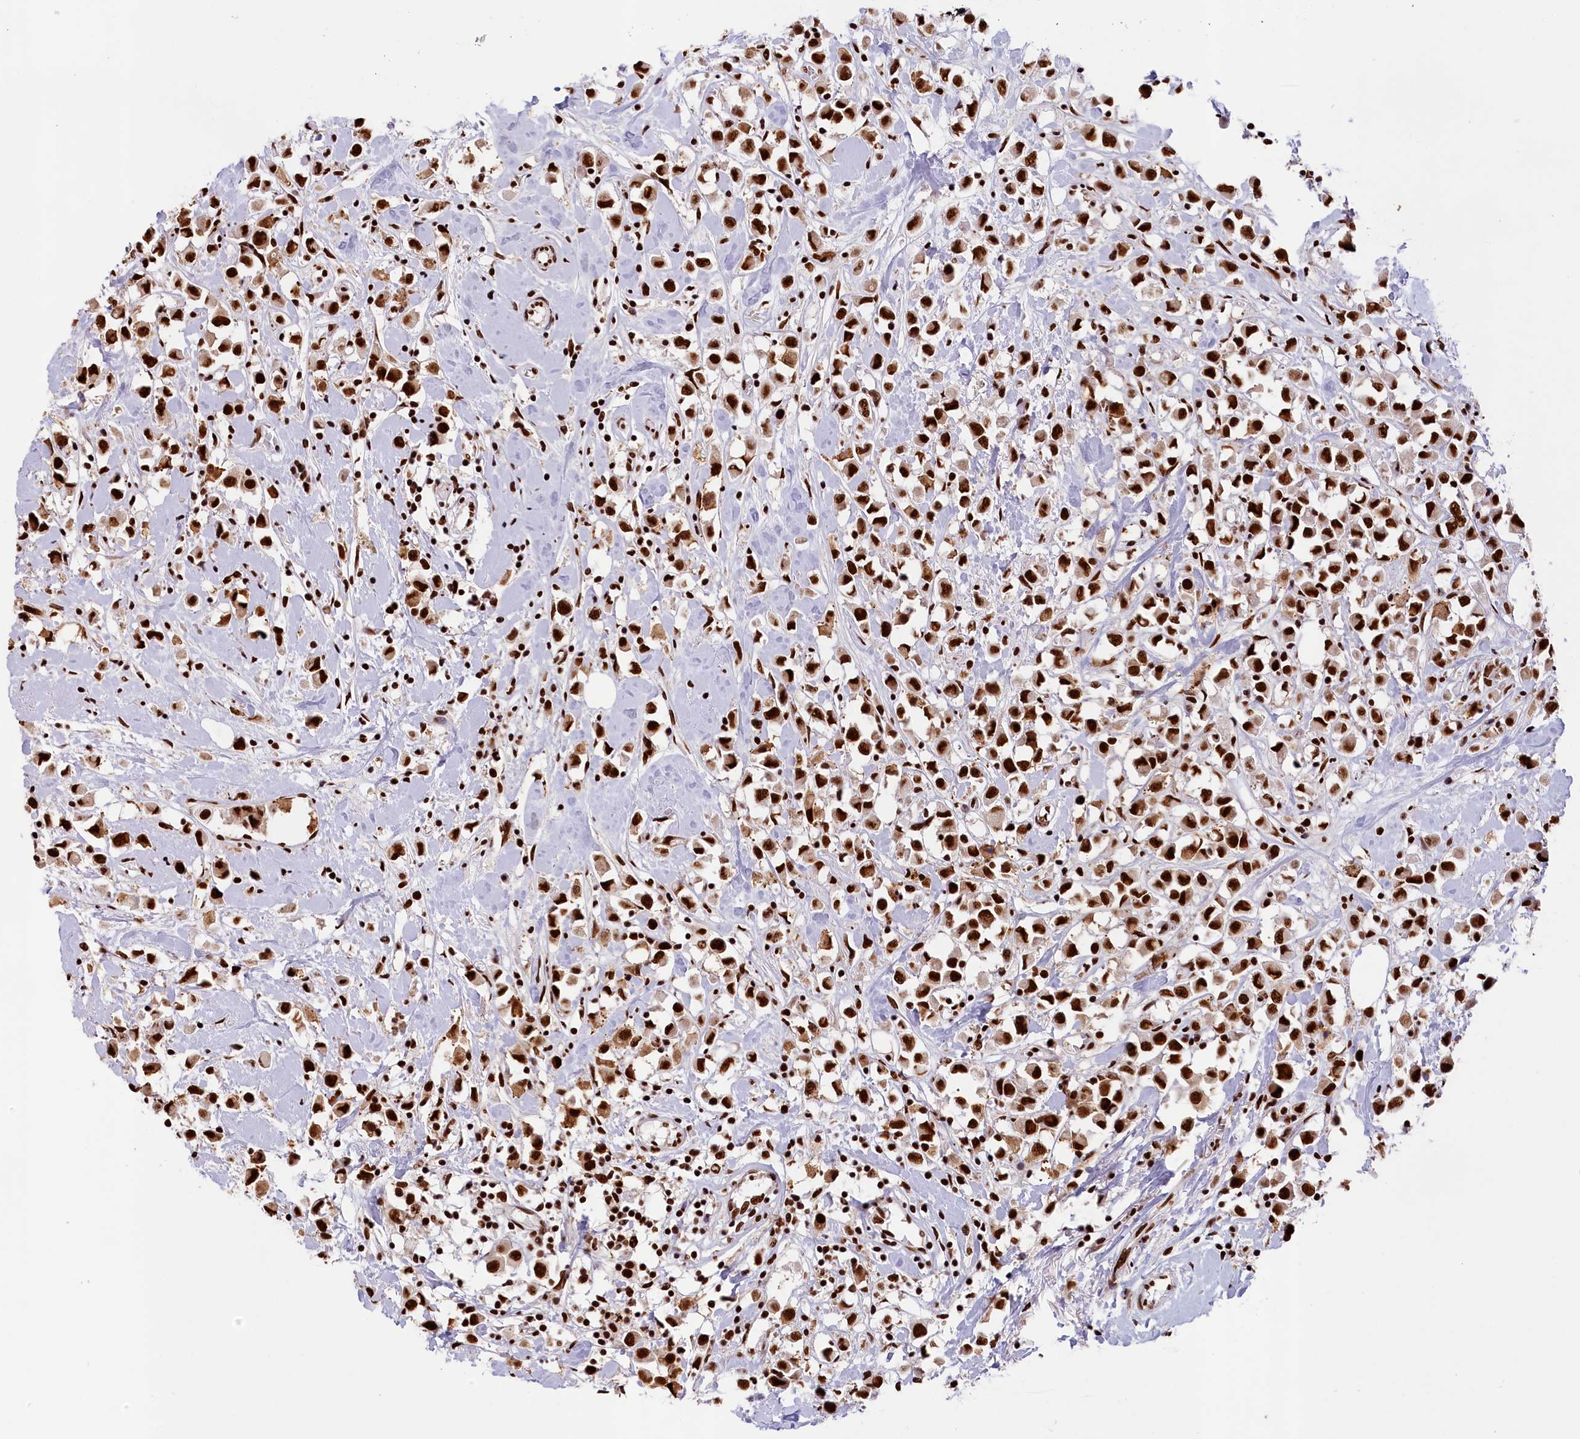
{"staining": {"intensity": "strong", "quantity": ">75%", "location": "nuclear"}, "tissue": "breast cancer", "cell_type": "Tumor cells", "image_type": "cancer", "snomed": [{"axis": "morphology", "description": "Duct carcinoma"}, {"axis": "topography", "description": "Breast"}], "caption": "Protein analysis of breast cancer tissue reveals strong nuclear positivity in approximately >75% of tumor cells.", "gene": "SNRNP70", "patient": {"sex": "female", "age": 61}}